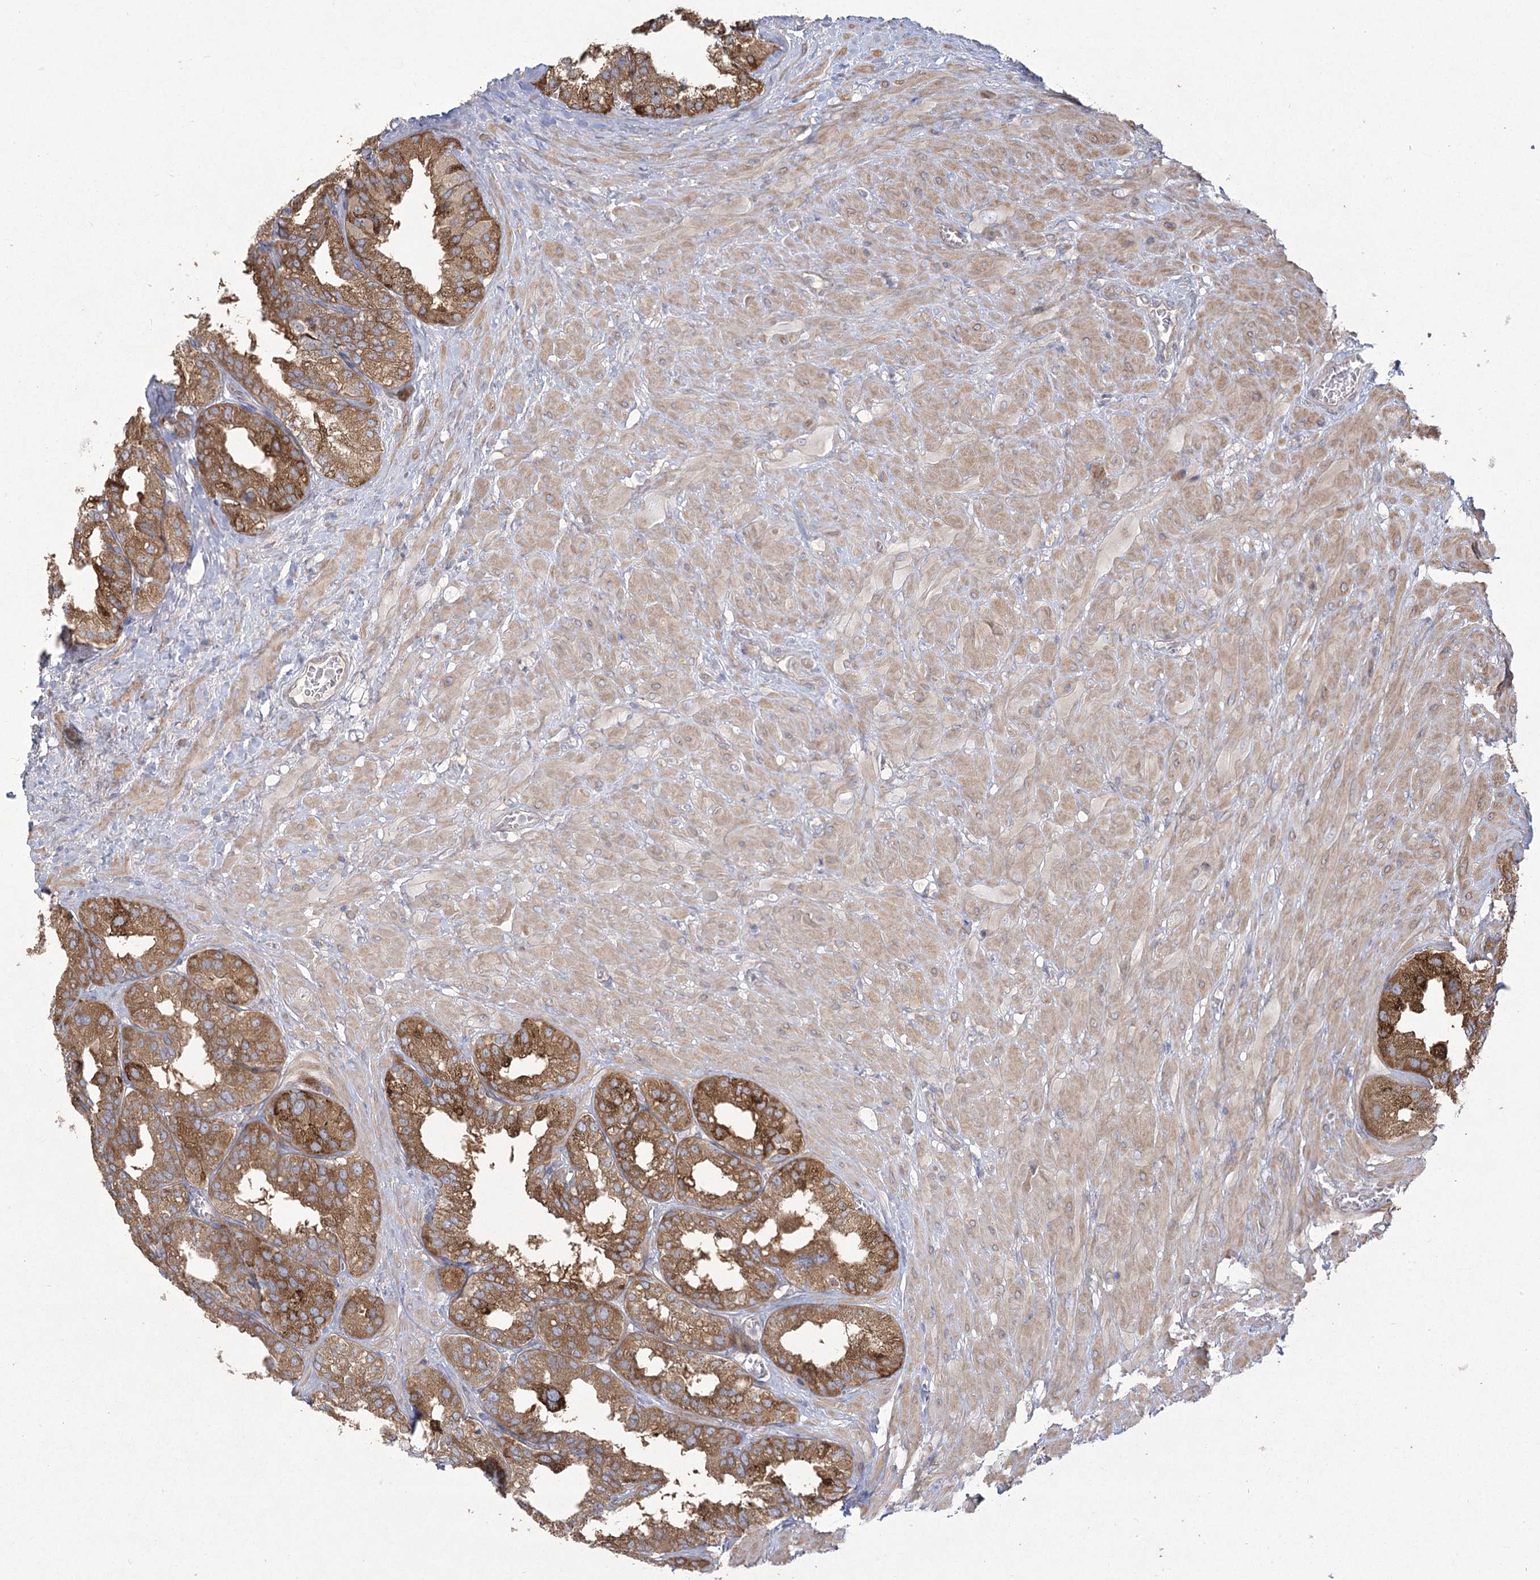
{"staining": {"intensity": "moderate", "quantity": ">75%", "location": "cytoplasmic/membranous"}, "tissue": "seminal vesicle", "cell_type": "Glandular cells", "image_type": "normal", "snomed": [{"axis": "morphology", "description": "Normal tissue, NOS"}, {"axis": "topography", "description": "Prostate"}, {"axis": "topography", "description": "Seminal veicle"}], "caption": "Immunohistochemical staining of unremarkable seminal vesicle reveals >75% levels of moderate cytoplasmic/membranous protein expression in approximately >75% of glandular cells. (DAB IHC, brown staining for protein, blue staining for nuclei).", "gene": "CAMTA1", "patient": {"sex": "male", "age": 51}}